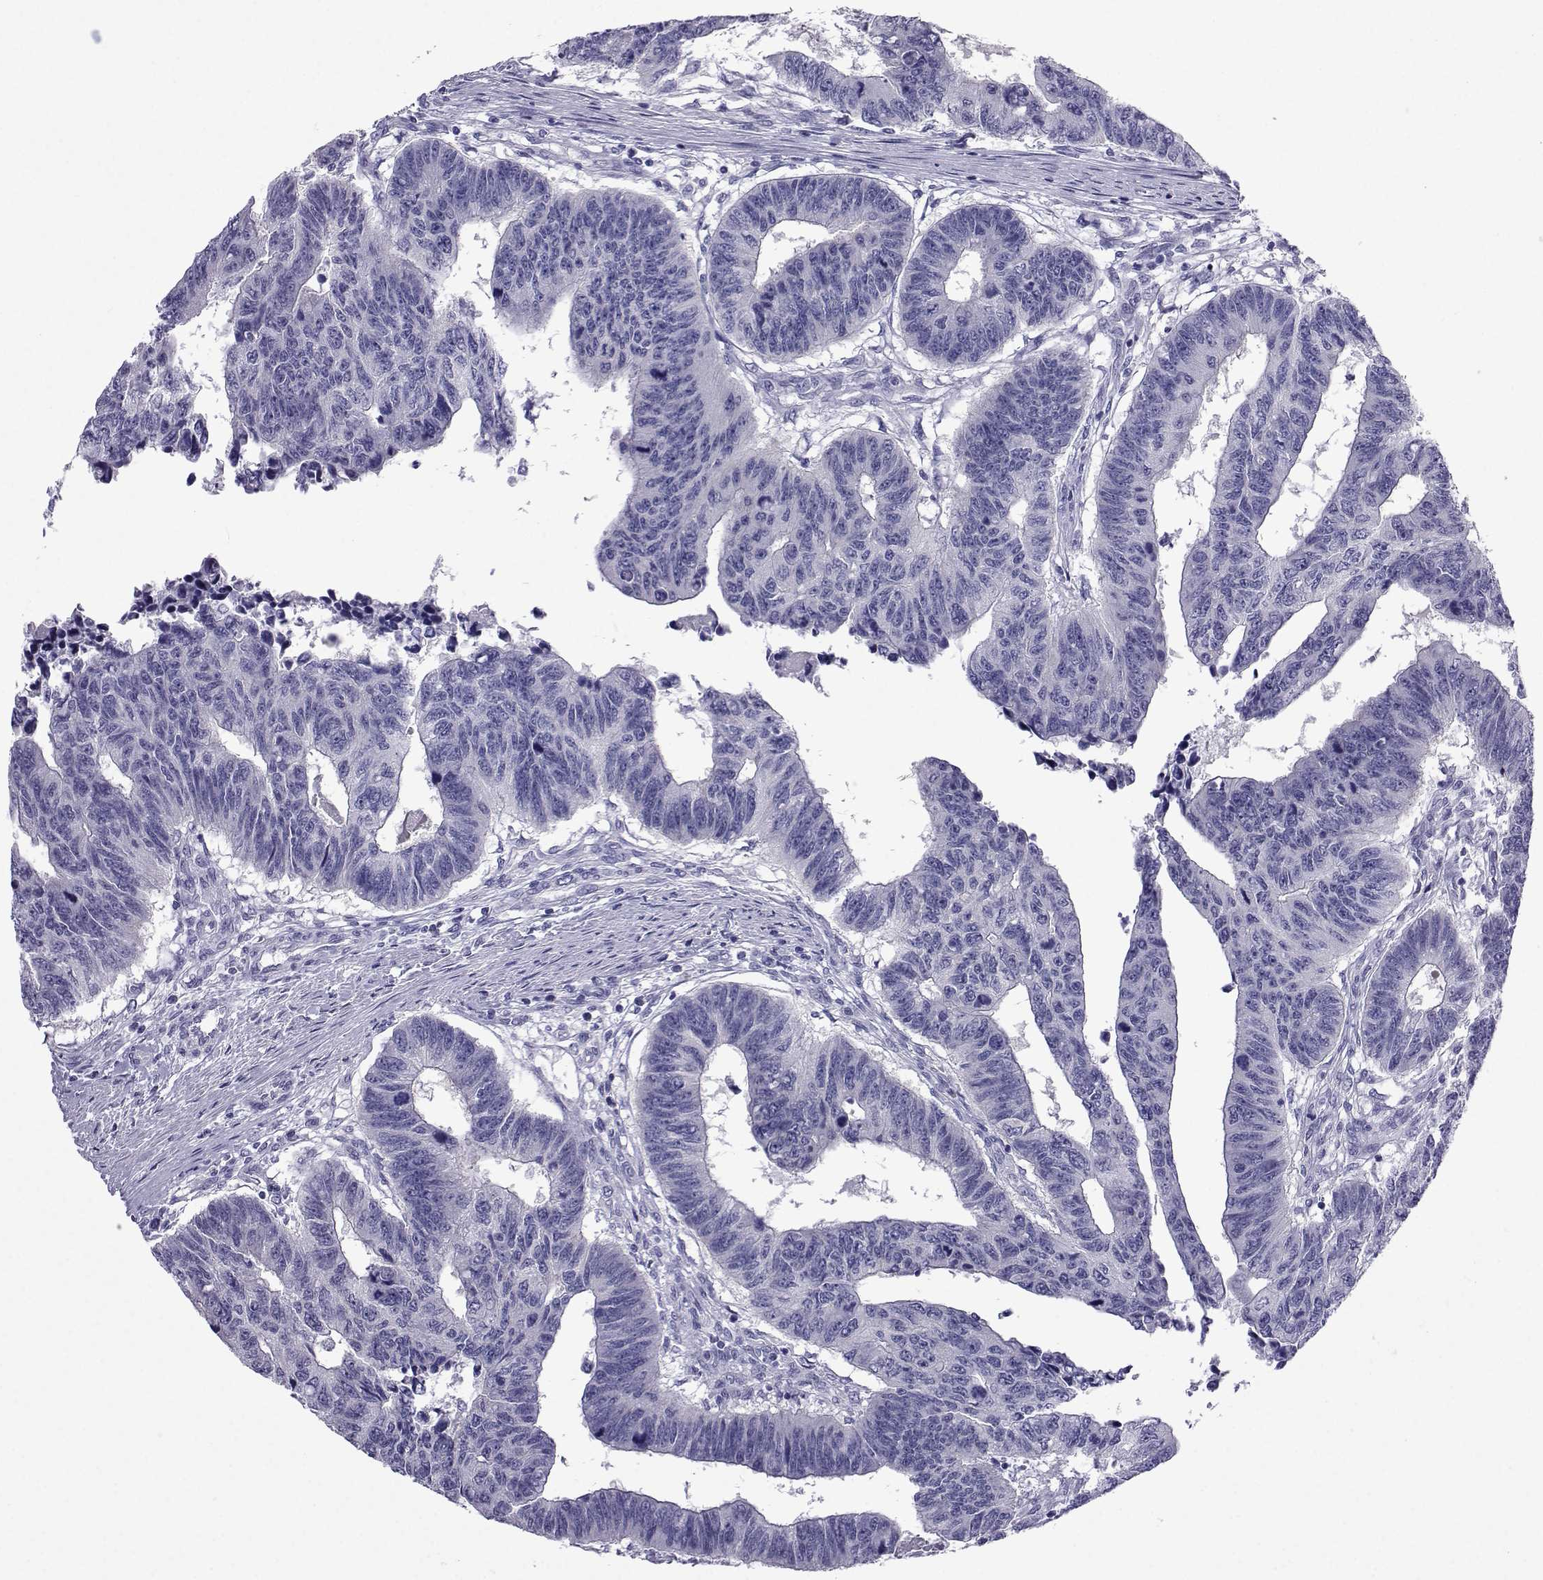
{"staining": {"intensity": "negative", "quantity": "none", "location": "none"}, "tissue": "colorectal cancer", "cell_type": "Tumor cells", "image_type": "cancer", "snomed": [{"axis": "morphology", "description": "Adenocarcinoma, NOS"}, {"axis": "topography", "description": "Rectum"}], "caption": "A high-resolution micrograph shows immunohistochemistry (IHC) staining of colorectal adenocarcinoma, which displays no significant staining in tumor cells. (IHC, brightfield microscopy, high magnification).", "gene": "COL22A1", "patient": {"sex": "female", "age": 85}}